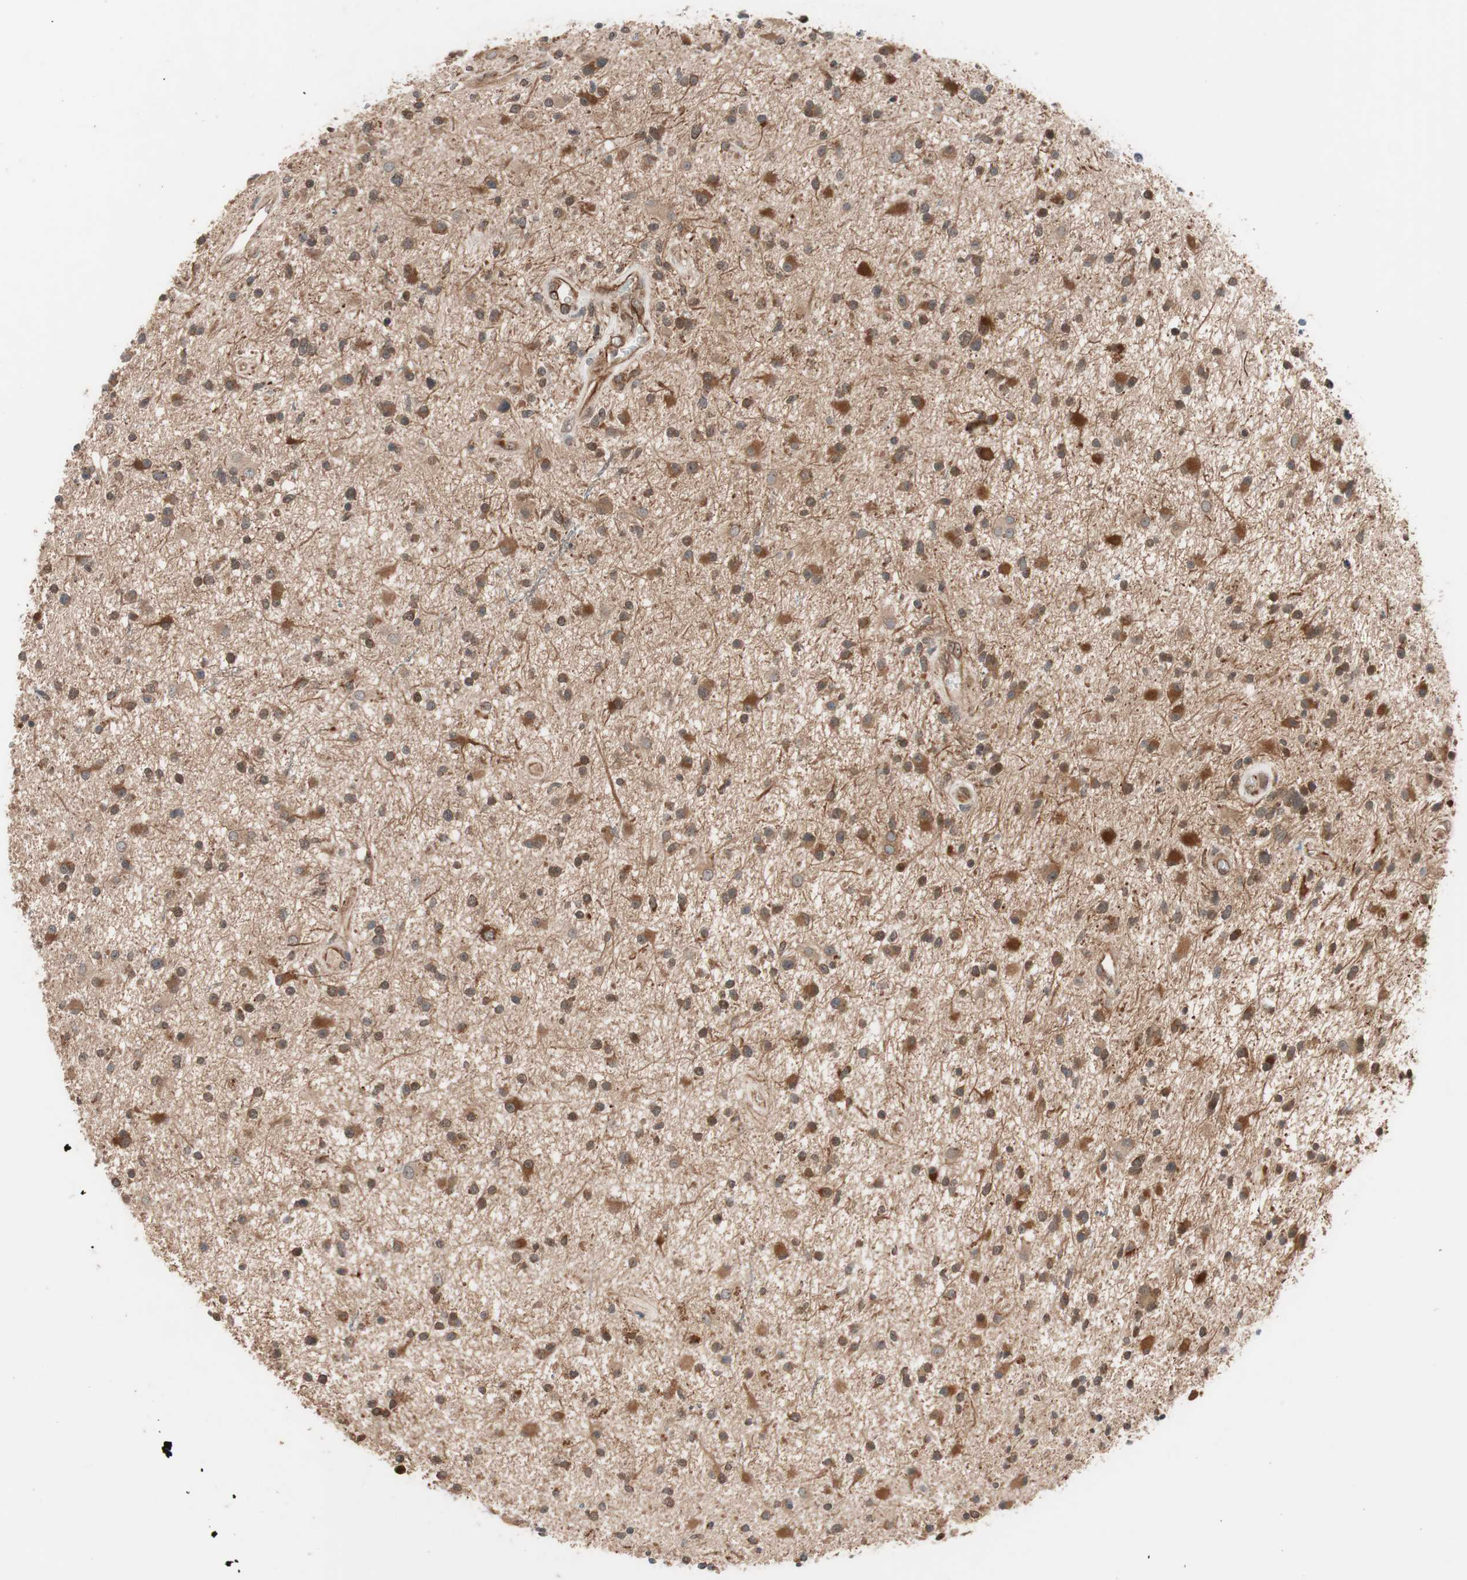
{"staining": {"intensity": "strong", "quantity": ">75%", "location": "cytoplasmic/membranous"}, "tissue": "glioma", "cell_type": "Tumor cells", "image_type": "cancer", "snomed": [{"axis": "morphology", "description": "Glioma, malignant, High grade"}, {"axis": "topography", "description": "Brain"}], "caption": "Immunohistochemistry (IHC) histopathology image of human malignant glioma (high-grade) stained for a protein (brown), which displays high levels of strong cytoplasmic/membranous staining in about >75% of tumor cells.", "gene": "HMBS", "patient": {"sex": "male", "age": 33}}